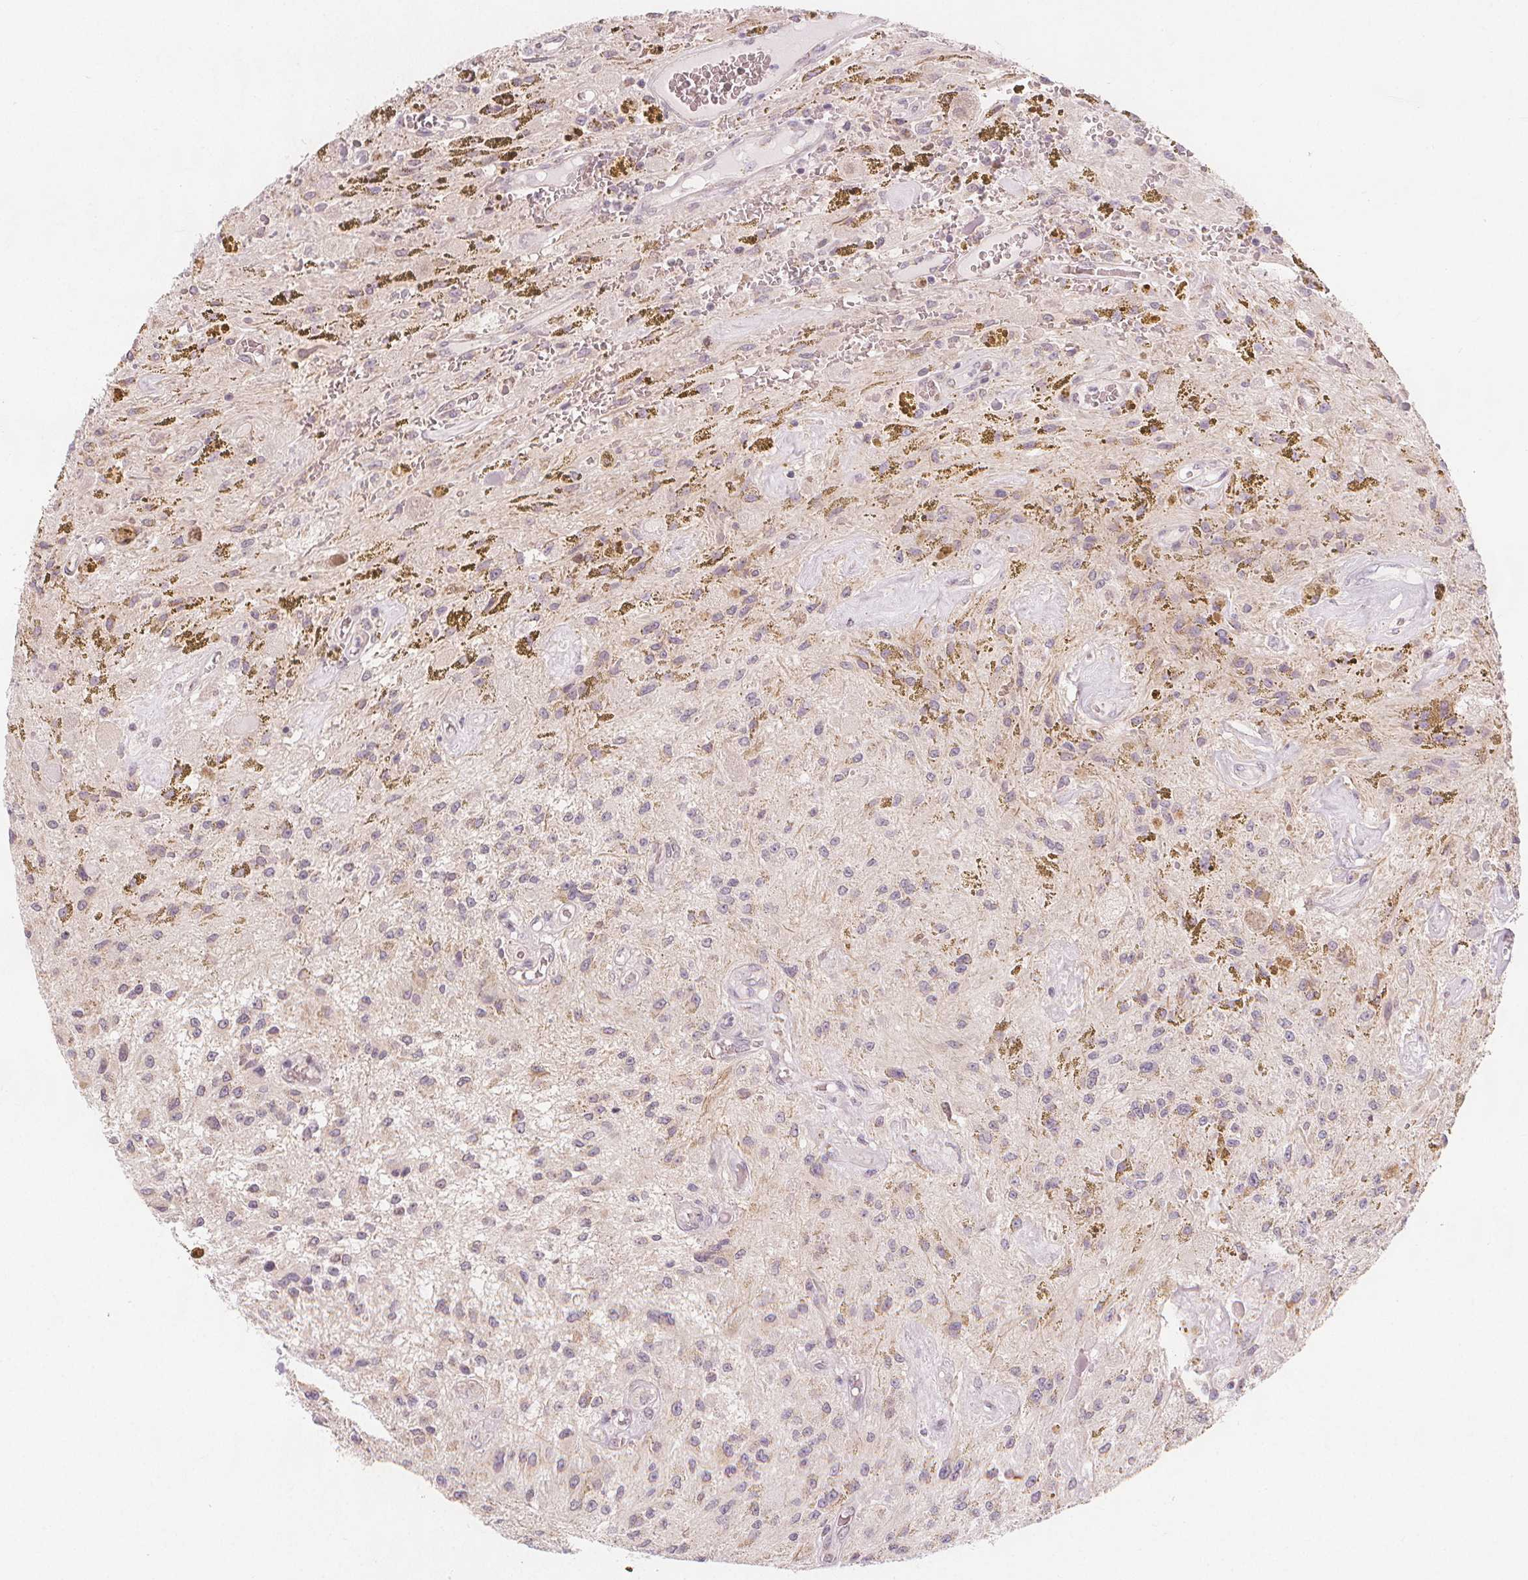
{"staining": {"intensity": "negative", "quantity": "none", "location": "none"}, "tissue": "glioma", "cell_type": "Tumor cells", "image_type": "cancer", "snomed": [{"axis": "morphology", "description": "Glioma, malignant, Low grade"}, {"axis": "topography", "description": "Cerebellum"}], "caption": "Immunohistochemical staining of malignant glioma (low-grade) reveals no significant staining in tumor cells.", "gene": "TIPIN", "patient": {"sex": "female", "age": 14}}